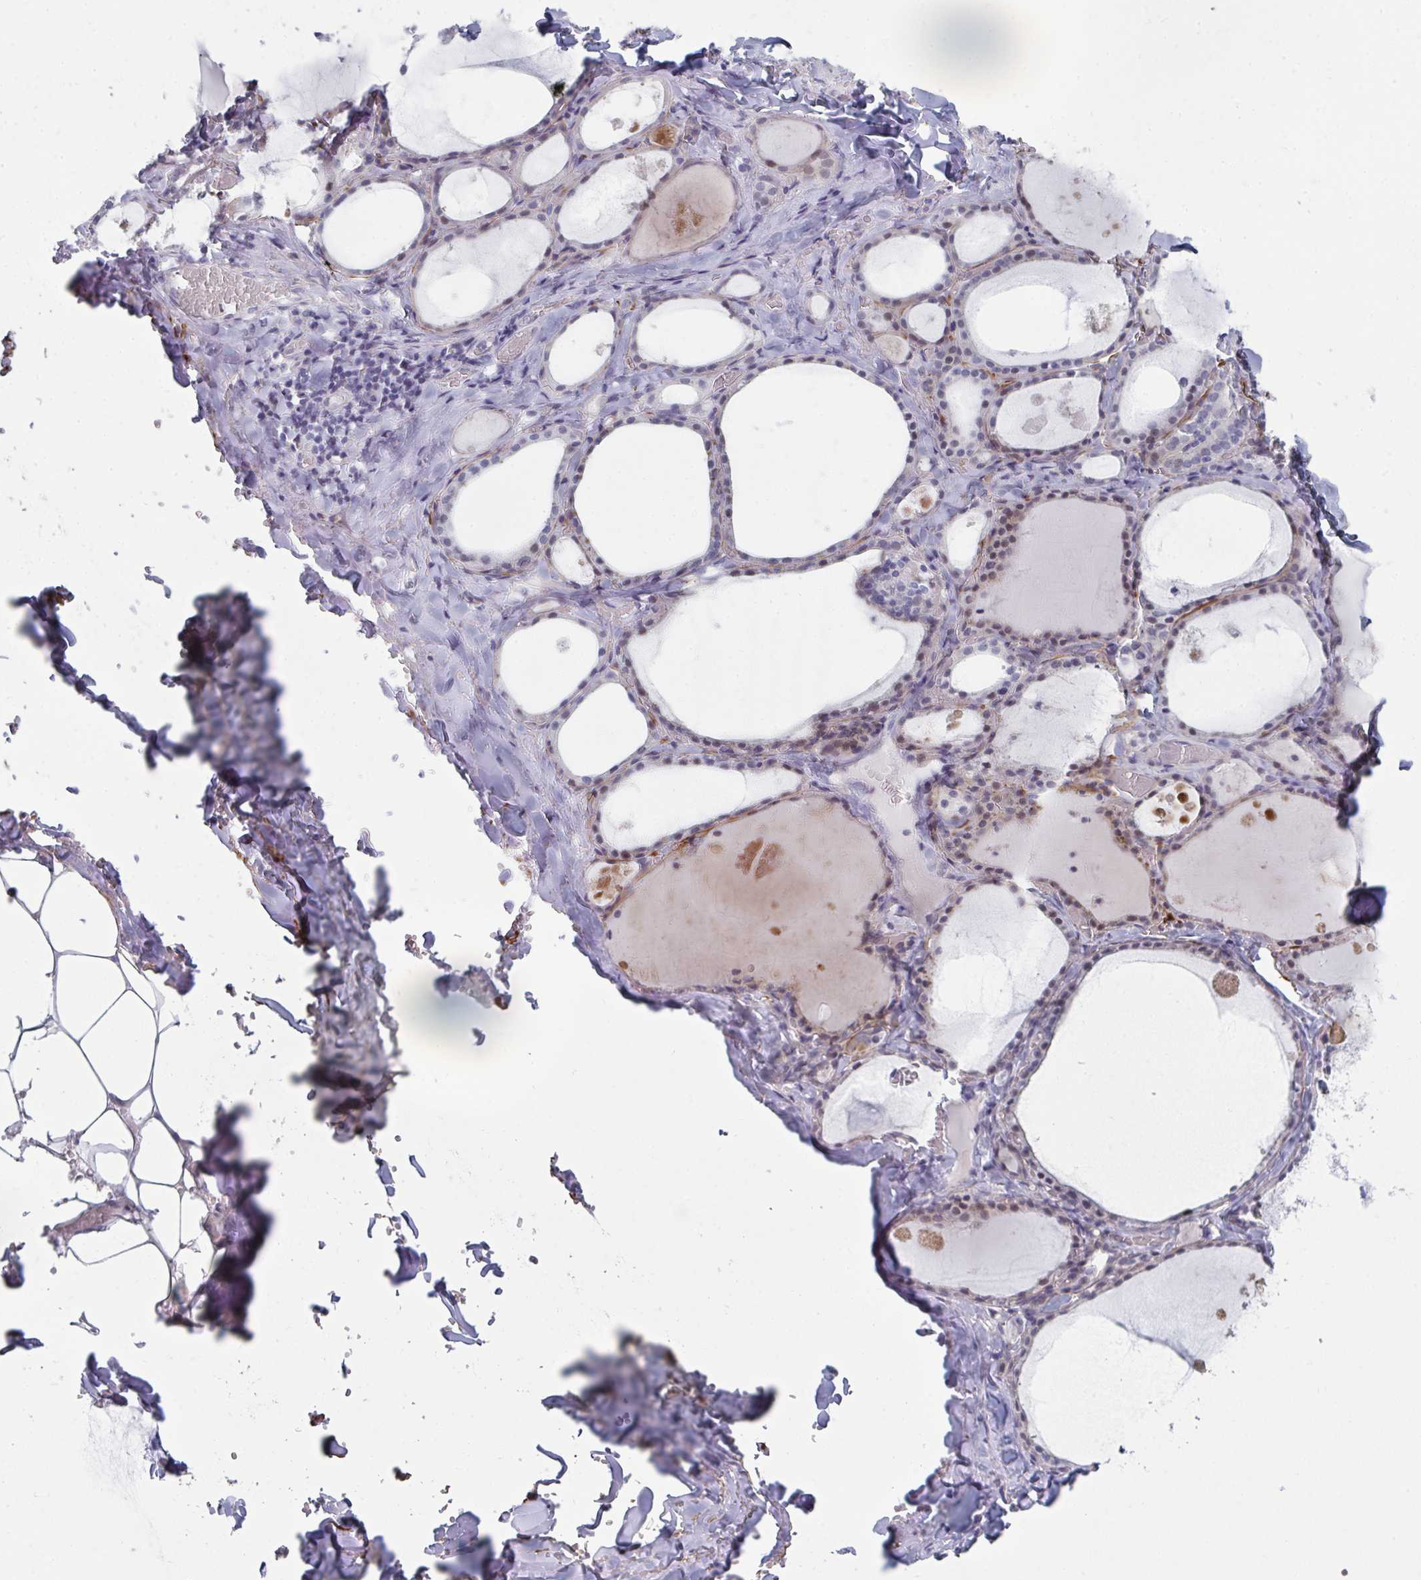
{"staining": {"intensity": "negative", "quantity": "none", "location": "none"}, "tissue": "thyroid gland", "cell_type": "Glandular cells", "image_type": "normal", "snomed": [{"axis": "morphology", "description": "Normal tissue, NOS"}, {"axis": "topography", "description": "Thyroid gland"}], "caption": "There is no significant staining in glandular cells of thyroid gland. The staining was performed using DAB (3,3'-diaminobenzidine) to visualize the protein expression in brown, while the nuclei were stained in blue with hematoxylin (Magnification: 20x).", "gene": "A1CF", "patient": {"sex": "male", "age": 56}}